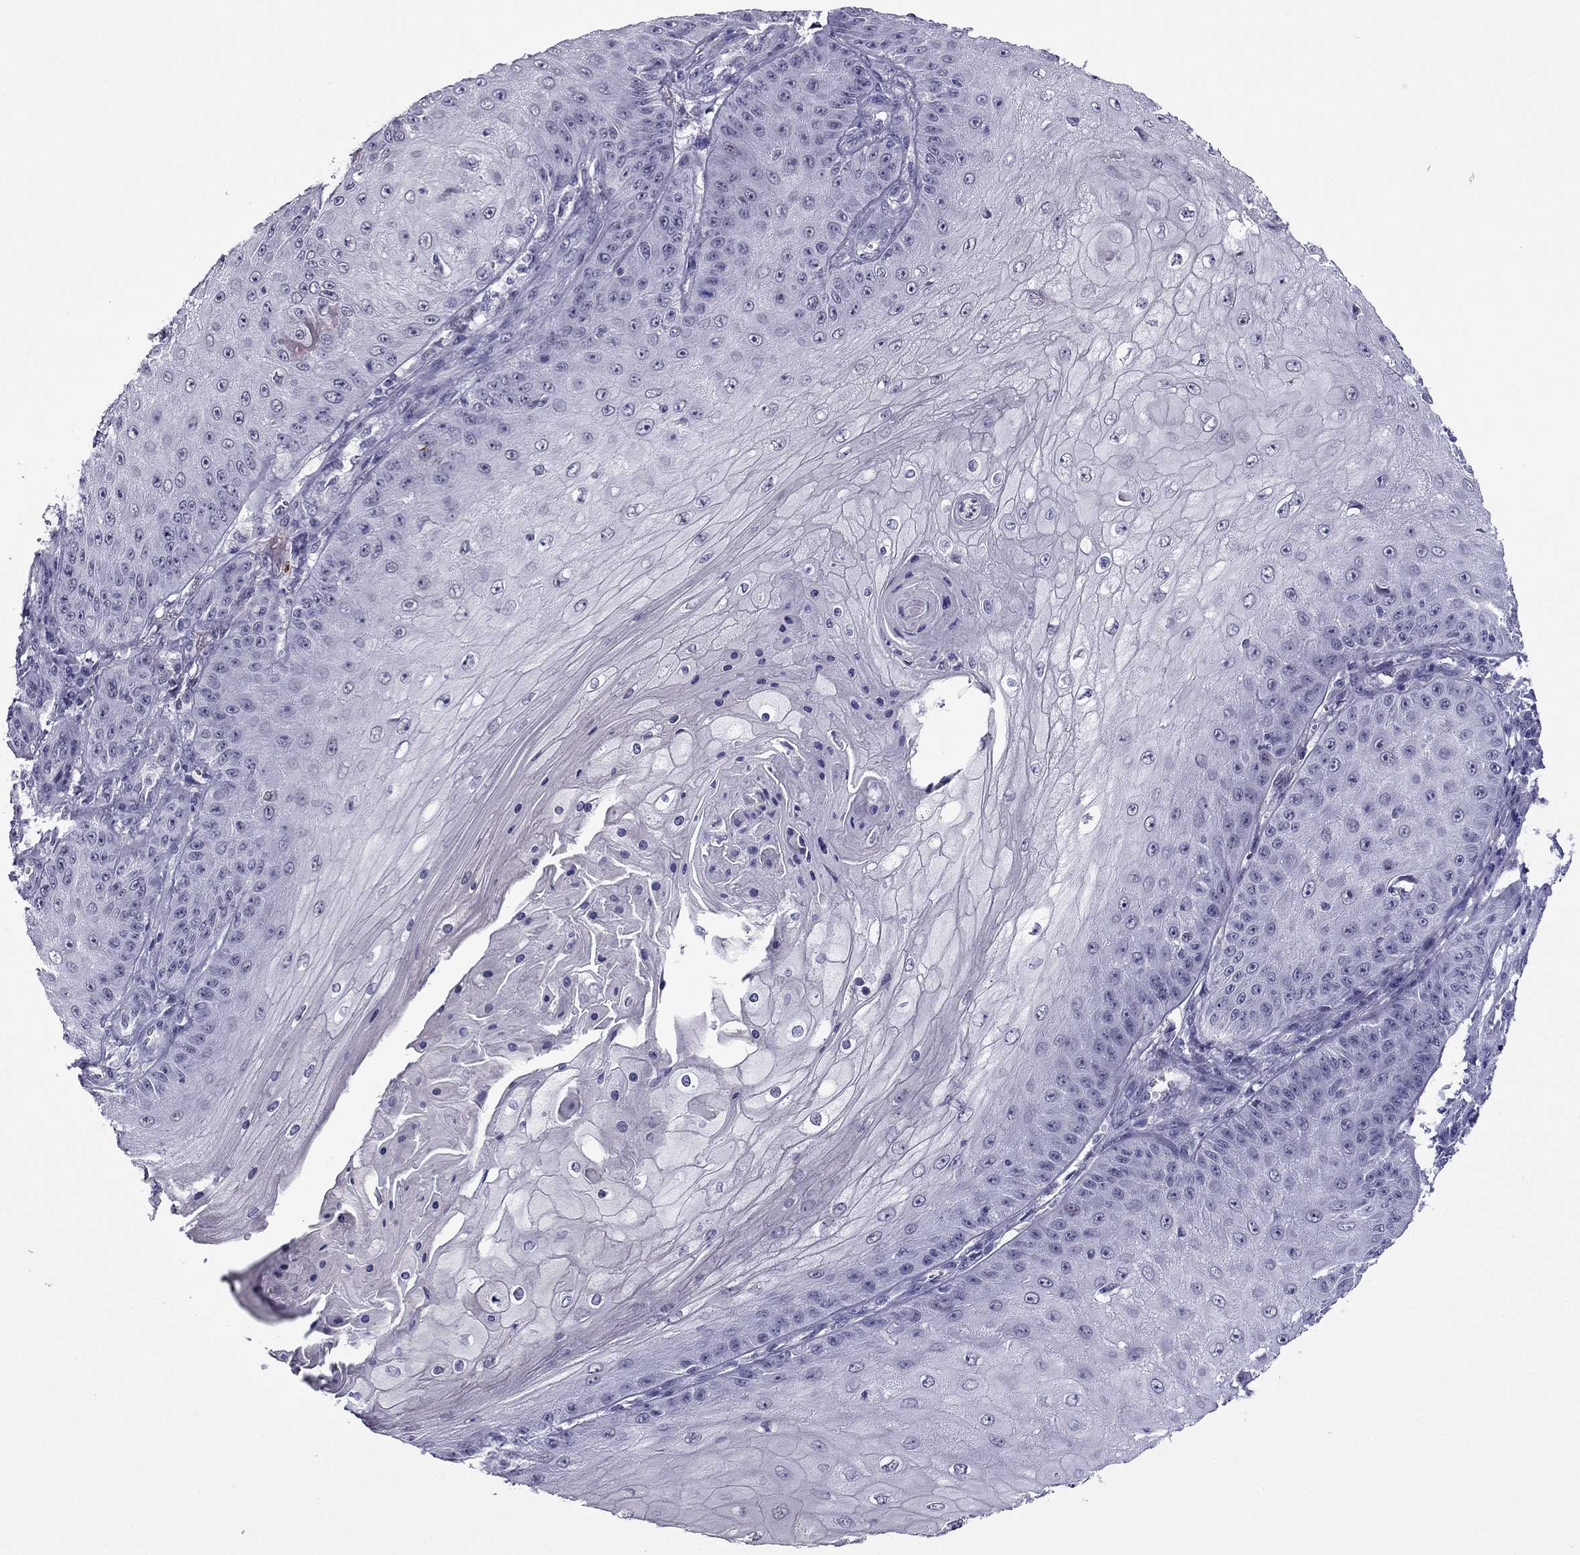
{"staining": {"intensity": "negative", "quantity": "none", "location": "none"}, "tissue": "skin cancer", "cell_type": "Tumor cells", "image_type": "cancer", "snomed": [{"axis": "morphology", "description": "Squamous cell carcinoma, NOS"}, {"axis": "topography", "description": "Skin"}], "caption": "Human squamous cell carcinoma (skin) stained for a protein using immunohistochemistry (IHC) shows no expression in tumor cells.", "gene": "MYLK3", "patient": {"sex": "male", "age": 70}}